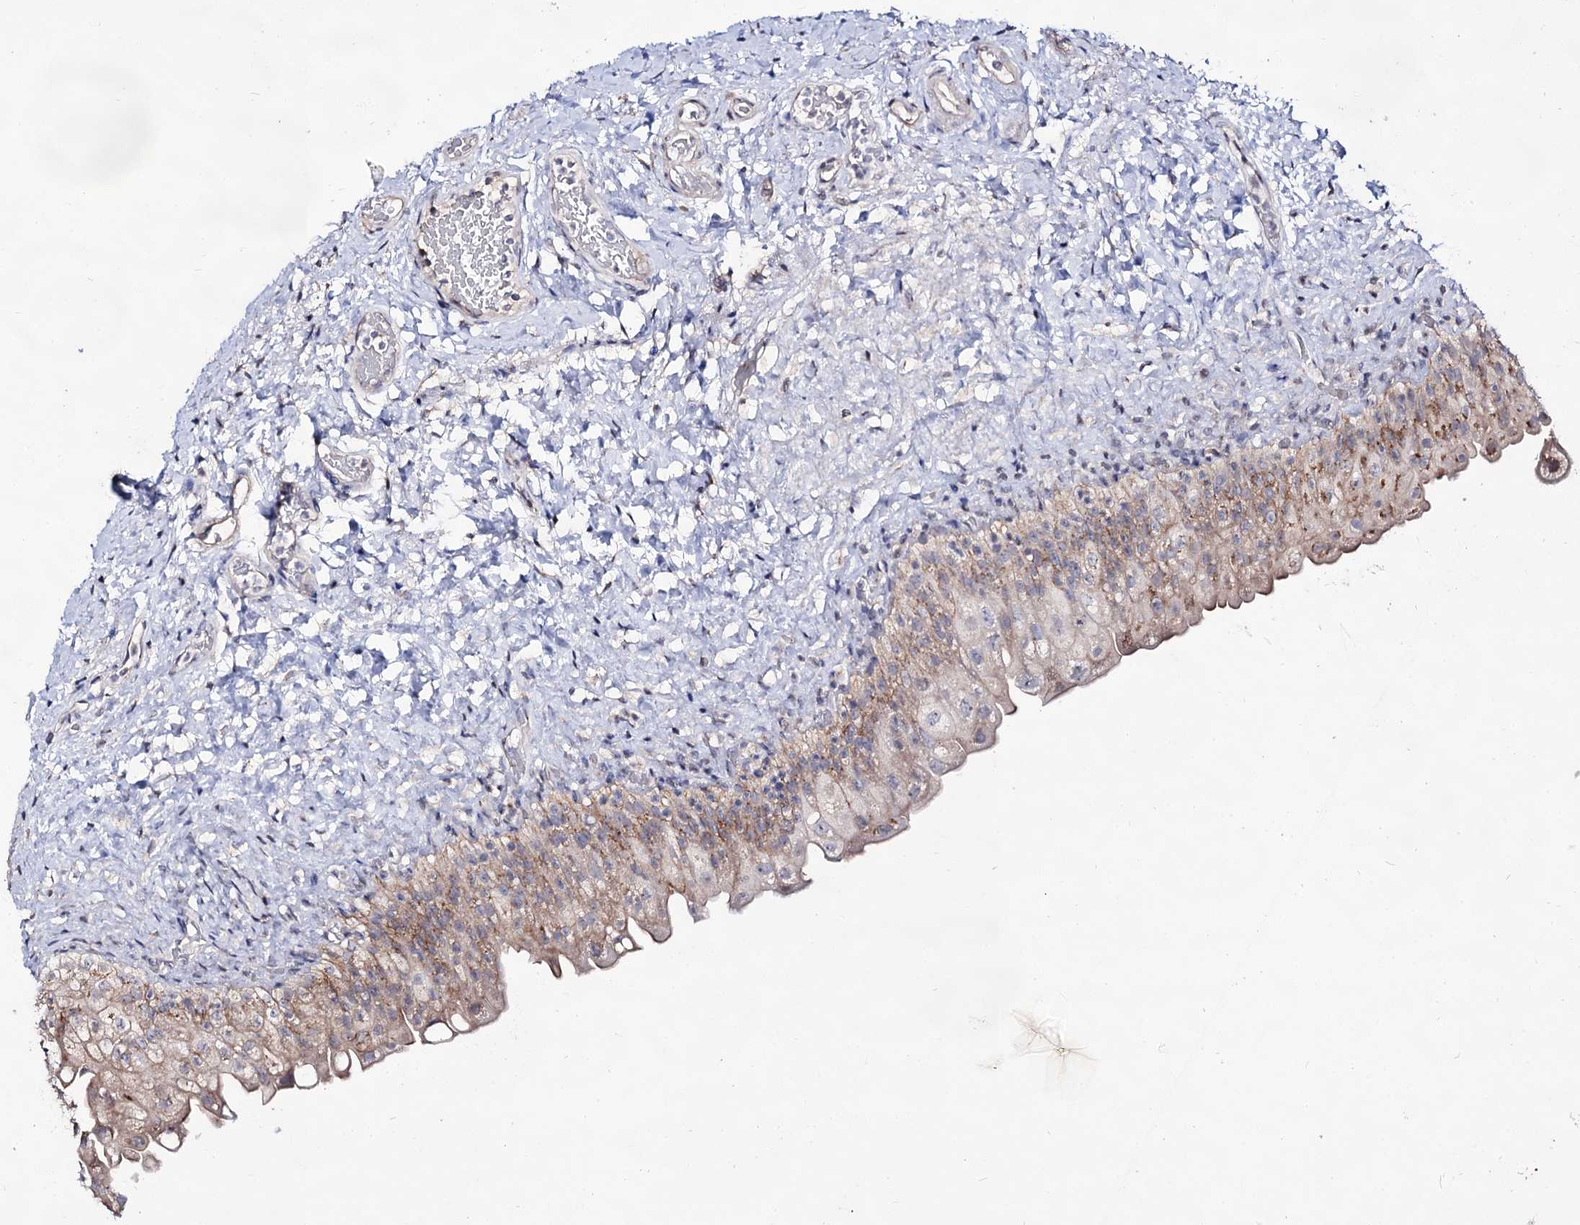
{"staining": {"intensity": "moderate", "quantity": "25%-75%", "location": "cytoplasmic/membranous"}, "tissue": "urinary bladder", "cell_type": "Urothelial cells", "image_type": "normal", "snomed": [{"axis": "morphology", "description": "Normal tissue, NOS"}, {"axis": "topography", "description": "Urinary bladder"}], "caption": "Immunohistochemical staining of unremarkable human urinary bladder demonstrates 25%-75% levels of moderate cytoplasmic/membranous protein expression in approximately 25%-75% of urothelial cells. (DAB (3,3'-diaminobenzidine) IHC with brightfield microscopy, high magnification).", "gene": "ARFIP2", "patient": {"sex": "female", "age": 27}}